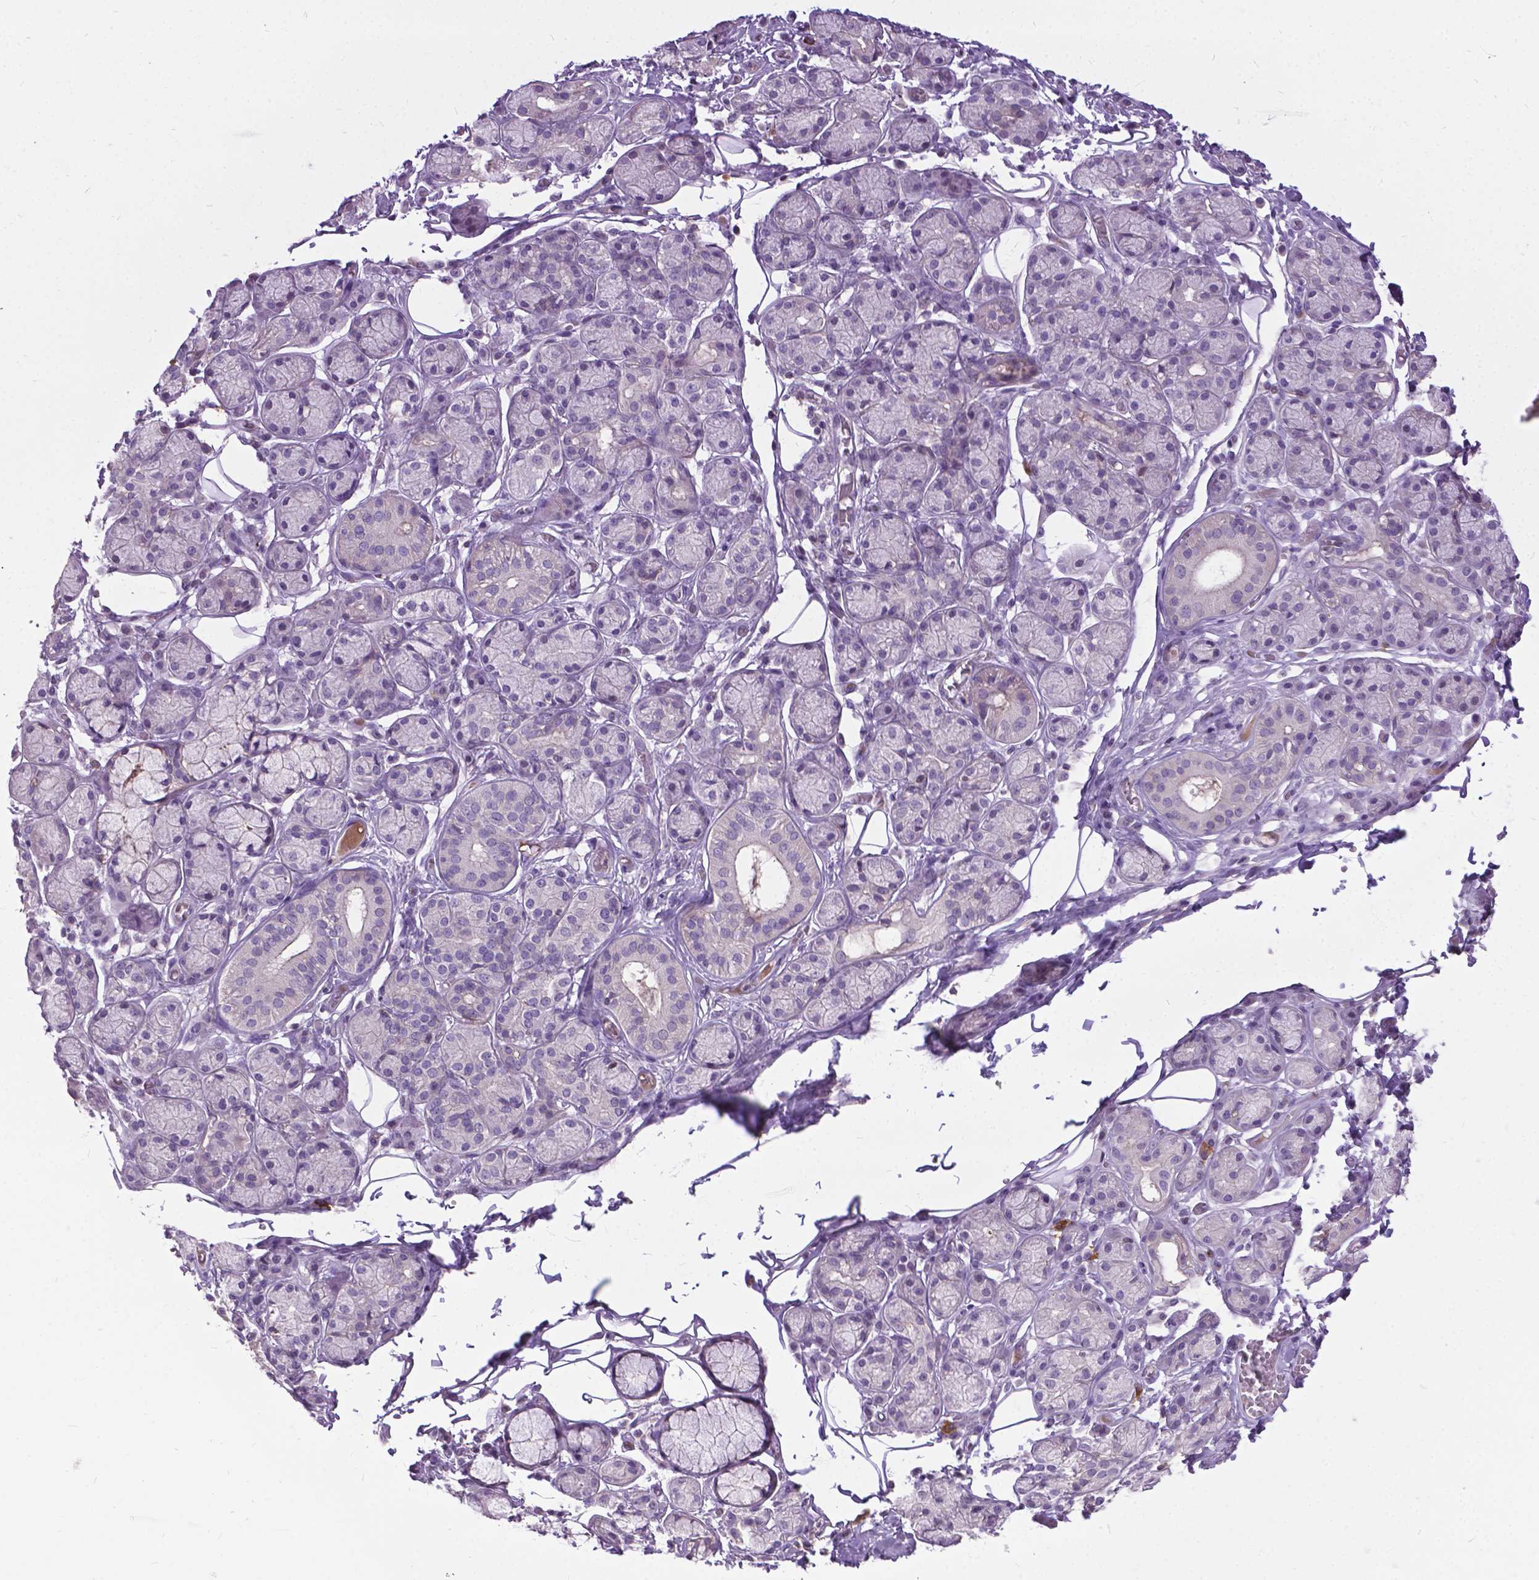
{"staining": {"intensity": "negative", "quantity": "none", "location": "none"}, "tissue": "salivary gland", "cell_type": "Glandular cells", "image_type": "normal", "snomed": [{"axis": "morphology", "description": "Normal tissue, NOS"}, {"axis": "topography", "description": "Salivary gland"}, {"axis": "topography", "description": "Peripheral nerve tissue"}], "caption": "The image shows no staining of glandular cells in normal salivary gland.", "gene": "JAK3", "patient": {"sex": "male", "age": 71}}